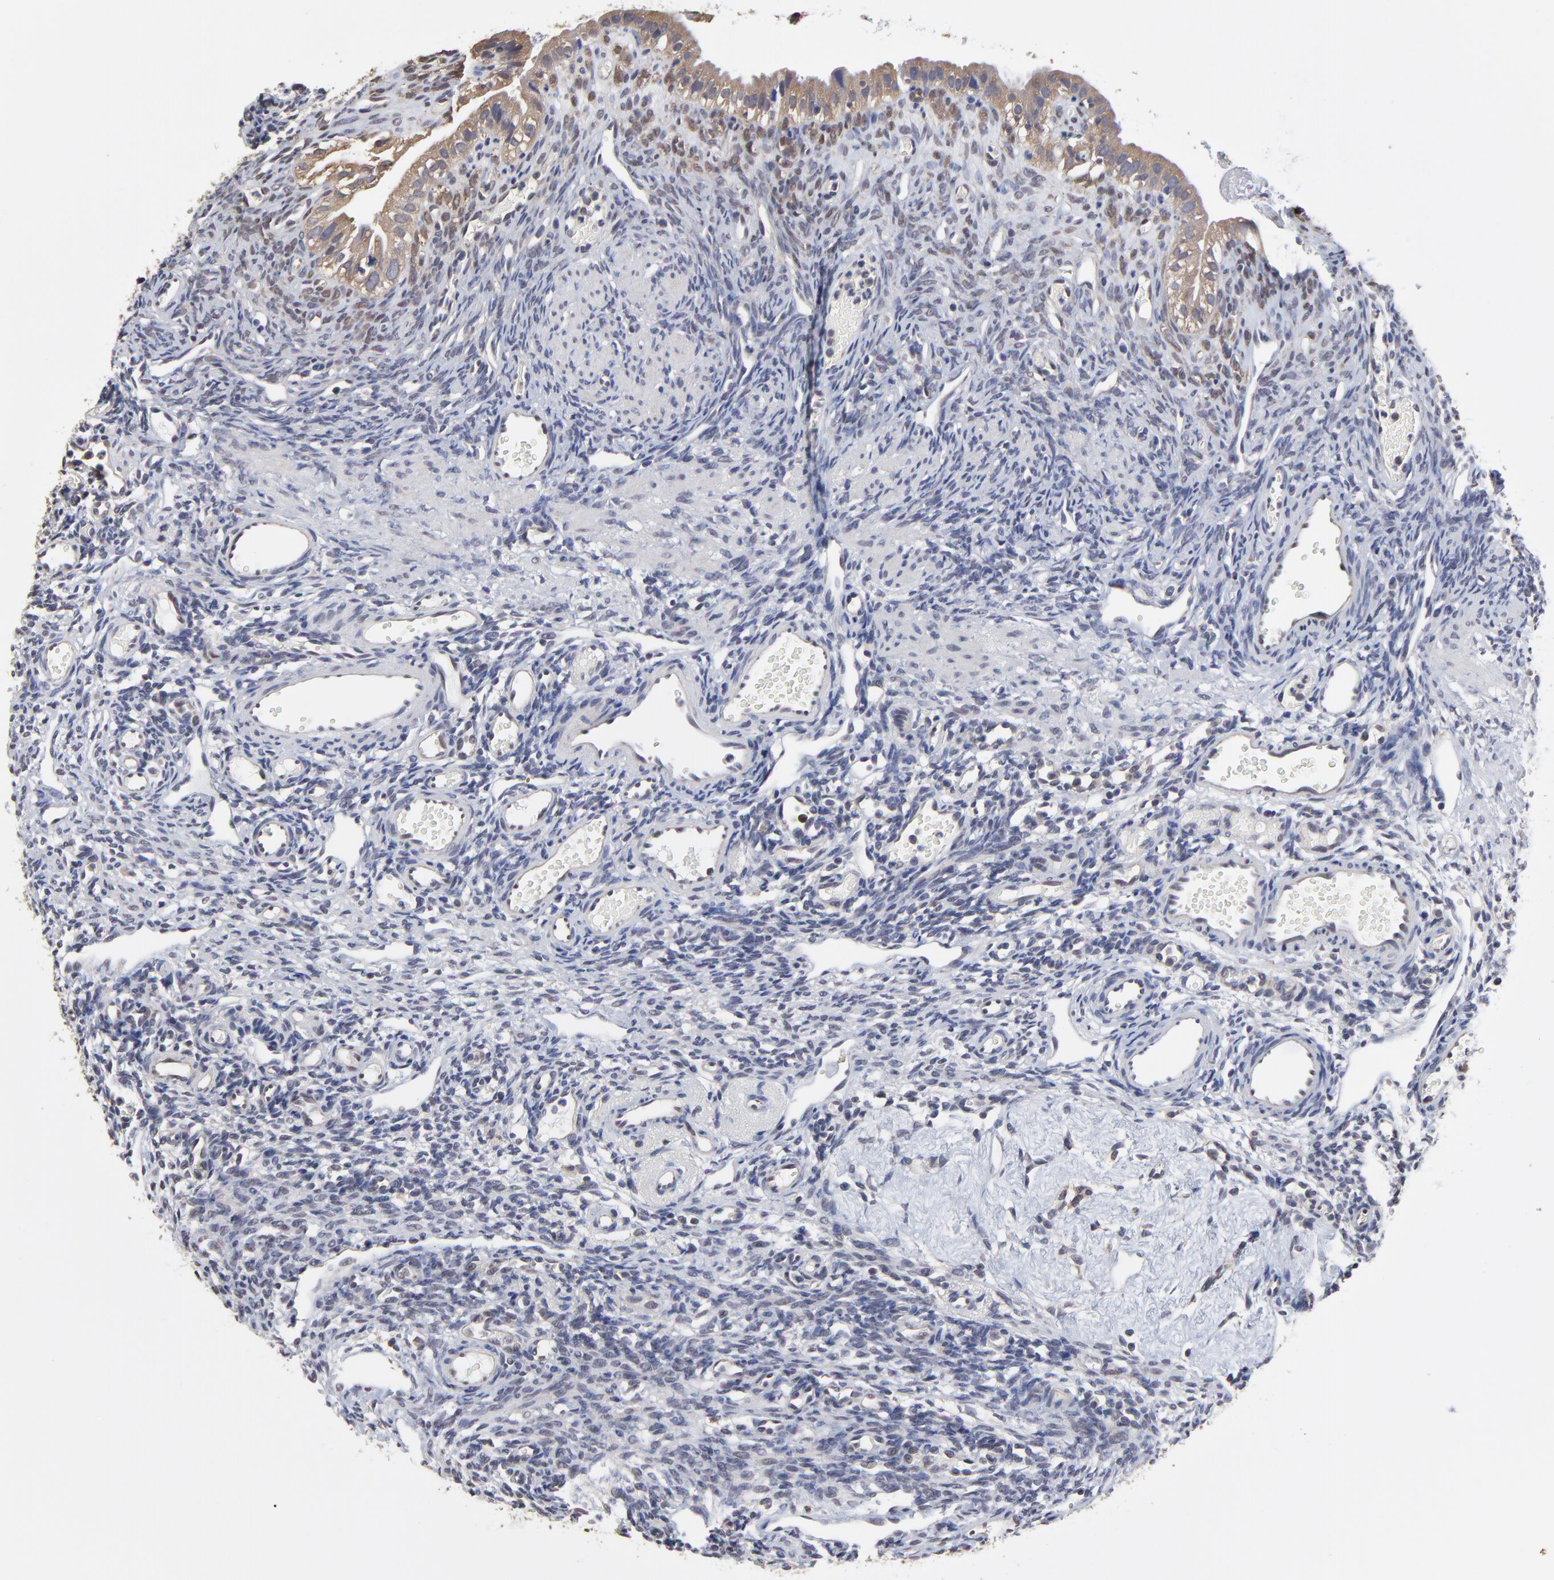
{"staining": {"intensity": "weak", "quantity": ">75%", "location": "cytoplasmic/membranous"}, "tissue": "ovary", "cell_type": "Follicle cells", "image_type": "normal", "snomed": [{"axis": "morphology", "description": "Normal tissue, NOS"}, {"axis": "topography", "description": "Ovary"}], "caption": "Immunohistochemistry (DAB) staining of unremarkable human ovary exhibits weak cytoplasmic/membranous protein staining in about >75% of follicle cells.", "gene": "CCT2", "patient": {"sex": "female", "age": 33}}